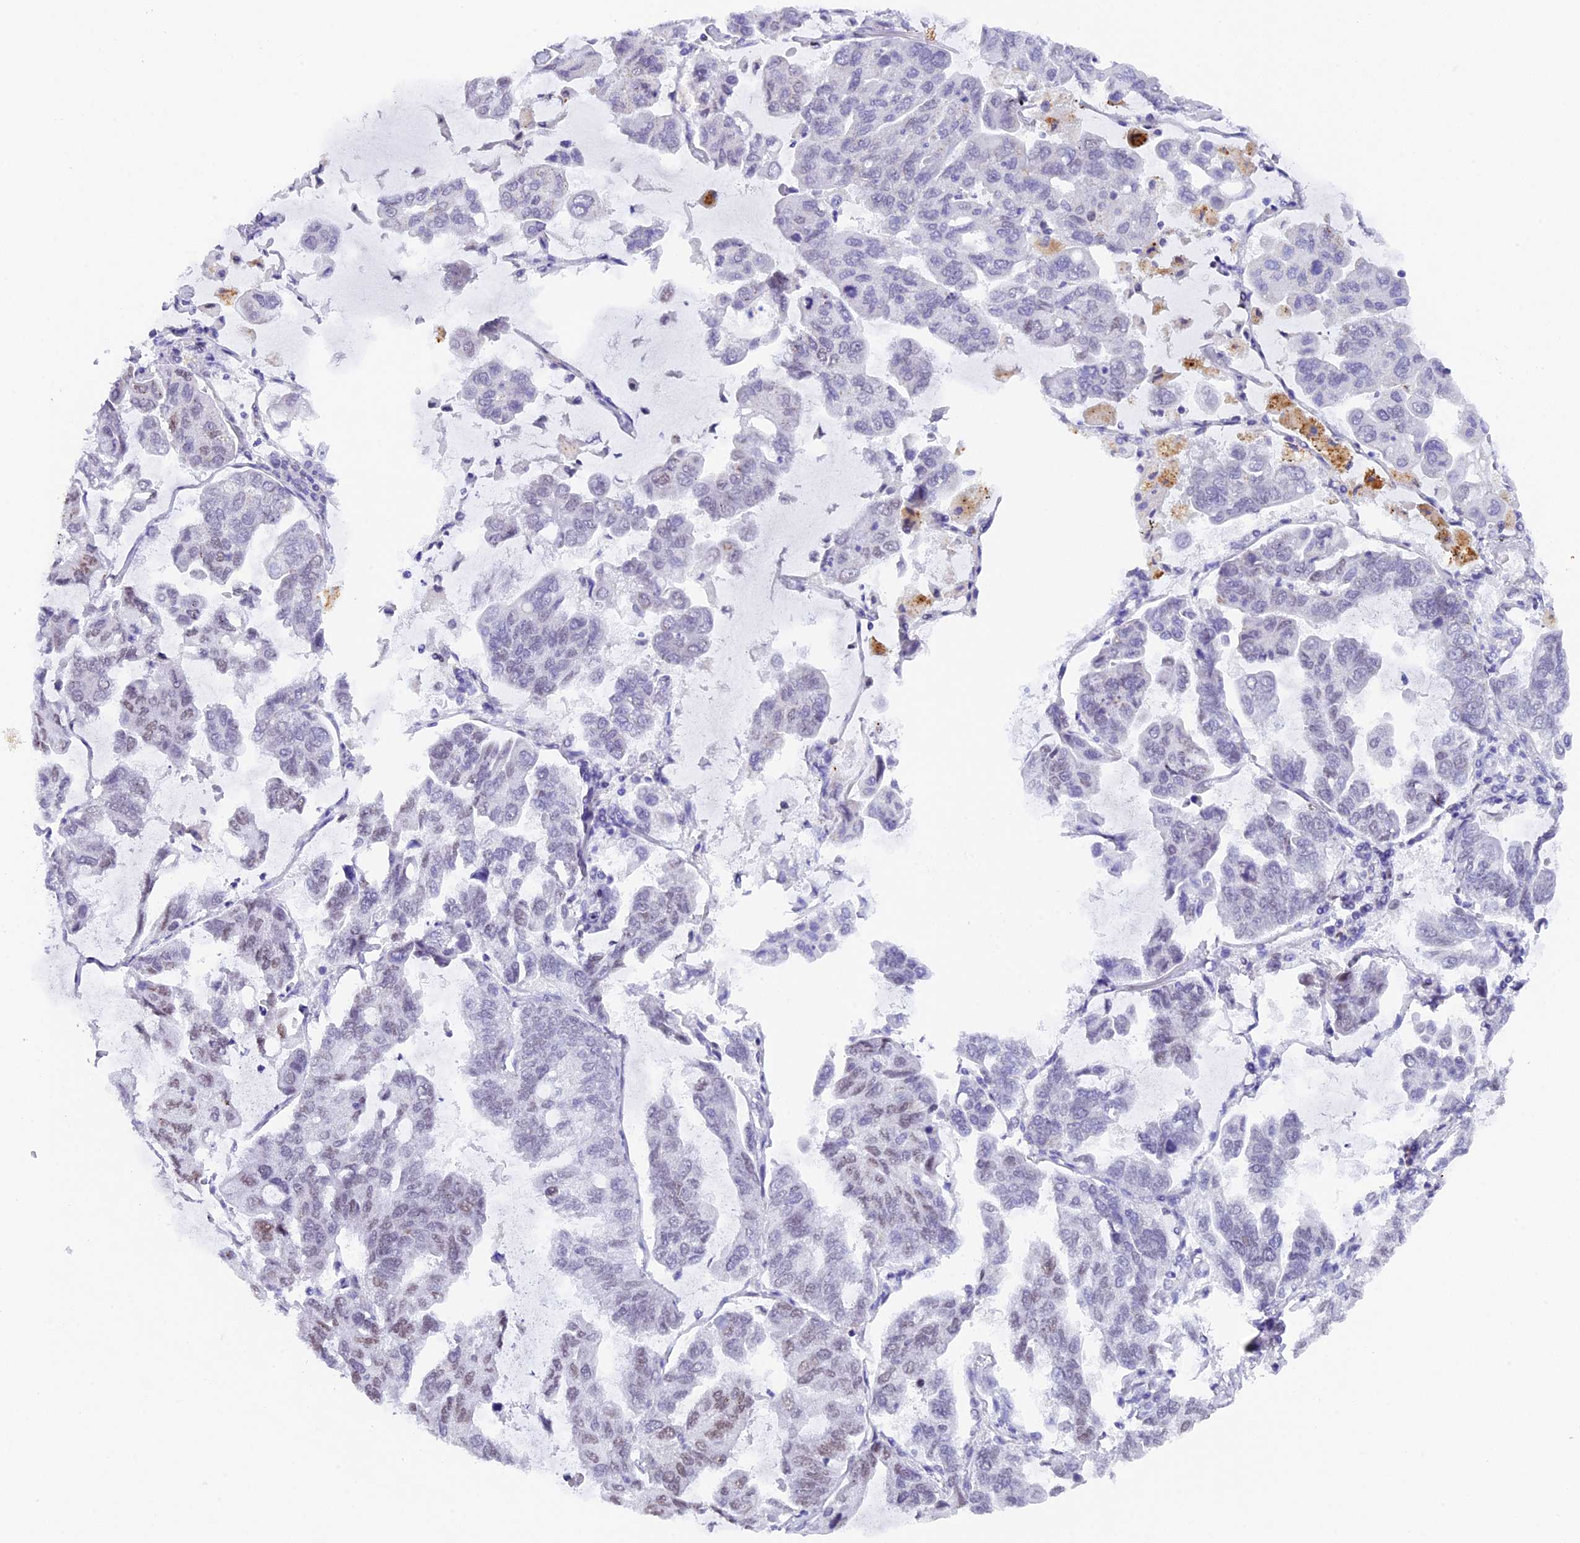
{"staining": {"intensity": "weak", "quantity": "<25%", "location": "nuclear"}, "tissue": "lung cancer", "cell_type": "Tumor cells", "image_type": "cancer", "snomed": [{"axis": "morphology", "description": "Adenocarcinoma, NOS"}, {"axis": "topography", "description": "Lung"}], "caption": "This is an IHC histopathology image of lung cancer. There is no expression in tumor cells.", "gene": "TFAM", "patient": {"sex": "male", "age": 64}}